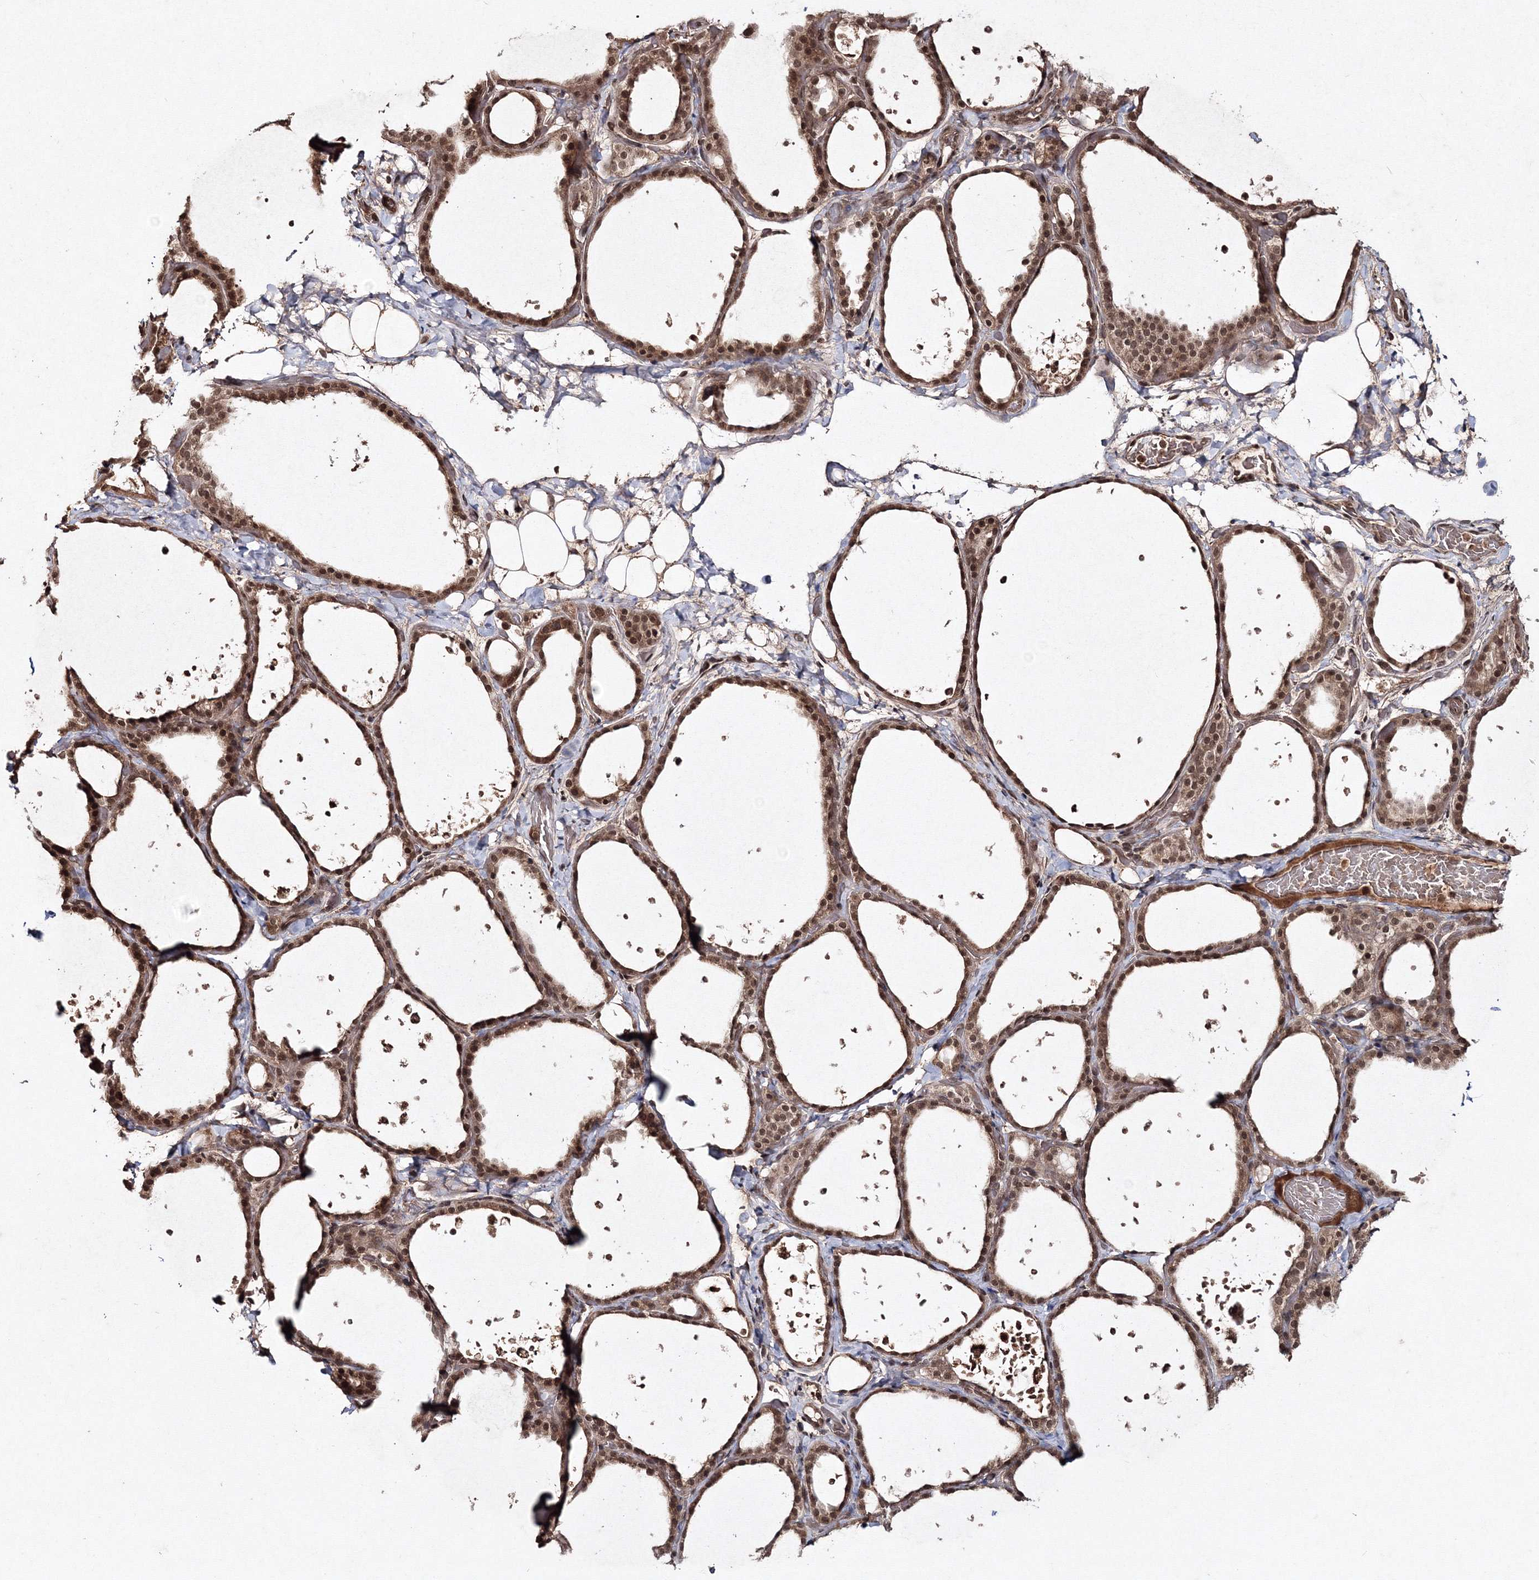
{"staining": {"intensity": "strong", "quantity": ">75%", "location": "cytoplasmic/membranous,nuclear"}, "tissue": "thyroid gland", "cell_type": "Glandular cells", "image_type": "normal", "snomed": [{"axis": "morphology", "description": "Normal tissue, NOS"}, {"axis": "topography", "description": "Thyroid gland"}], "caption": "The immunohistochemical stain labels strong cytoplasmic/membranous,nuclear expression in glandular cells of normal thyroid gland. The staining was performed using DAB (3,3'-diaminobenzidine), with brown indicating positive protein expression. Nuclei are stained blue with hematoxylin.", "gene": "PEX13", "patient": {"sex": "female", "age": 44}}